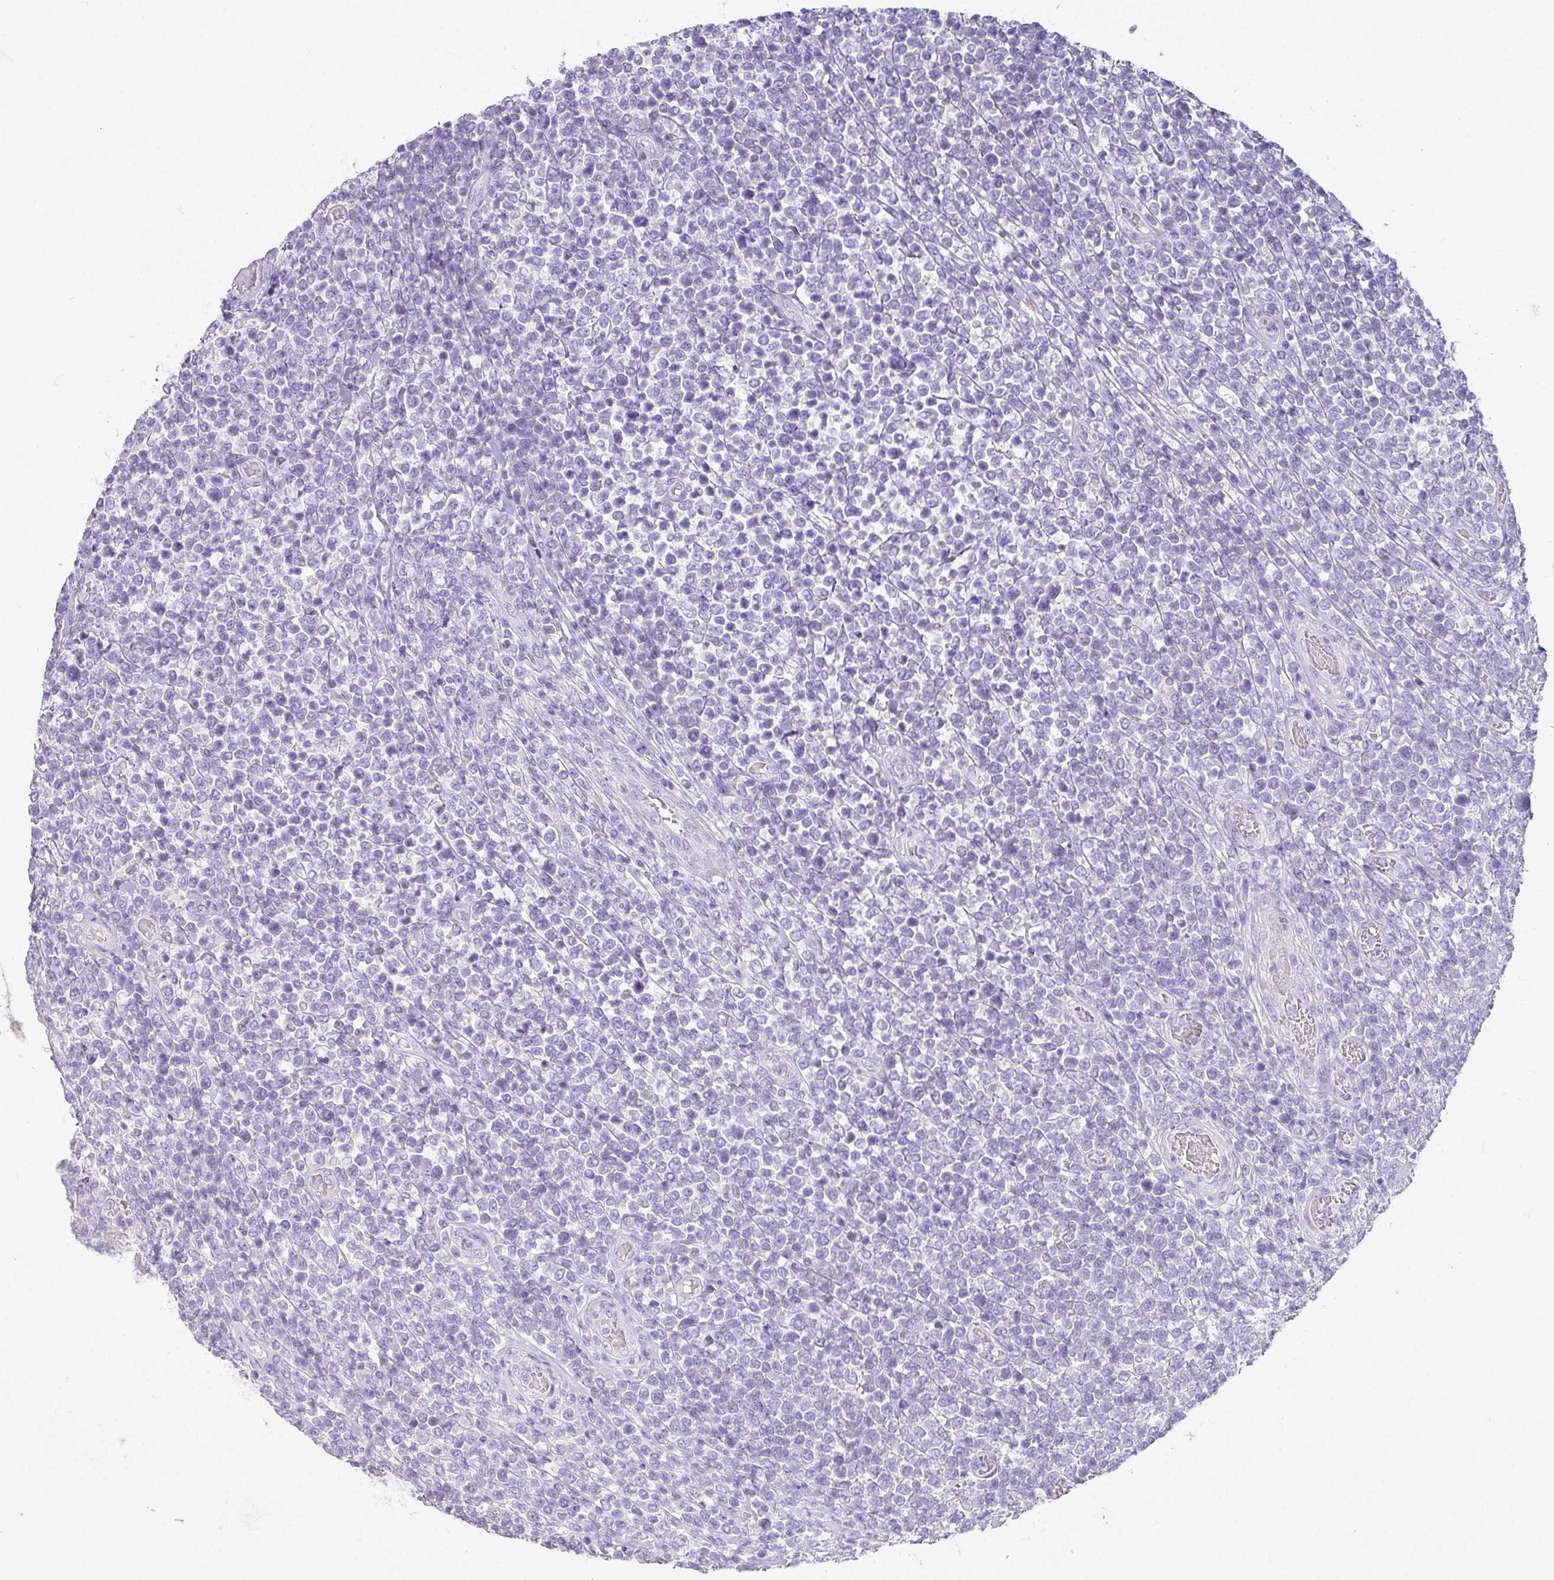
{"staining": {"intensity": "negative", "quantity": "none", "location": "none"}, "tissue": "lymphoma", "cell_type": "Tumor cells", "image_type": "cancer", "snomed": [{"axis": "morphology", "description": "Malignant lymphoma, non-Hodgkin's type, High grade"}, {"axis": "topography", "description": "Soft tissue"}], "caption": "Tumor cells show no significant protein positivity in lymphoma.", "gene": "GLI4", "patient": {"sex": "female", "age": 56}}